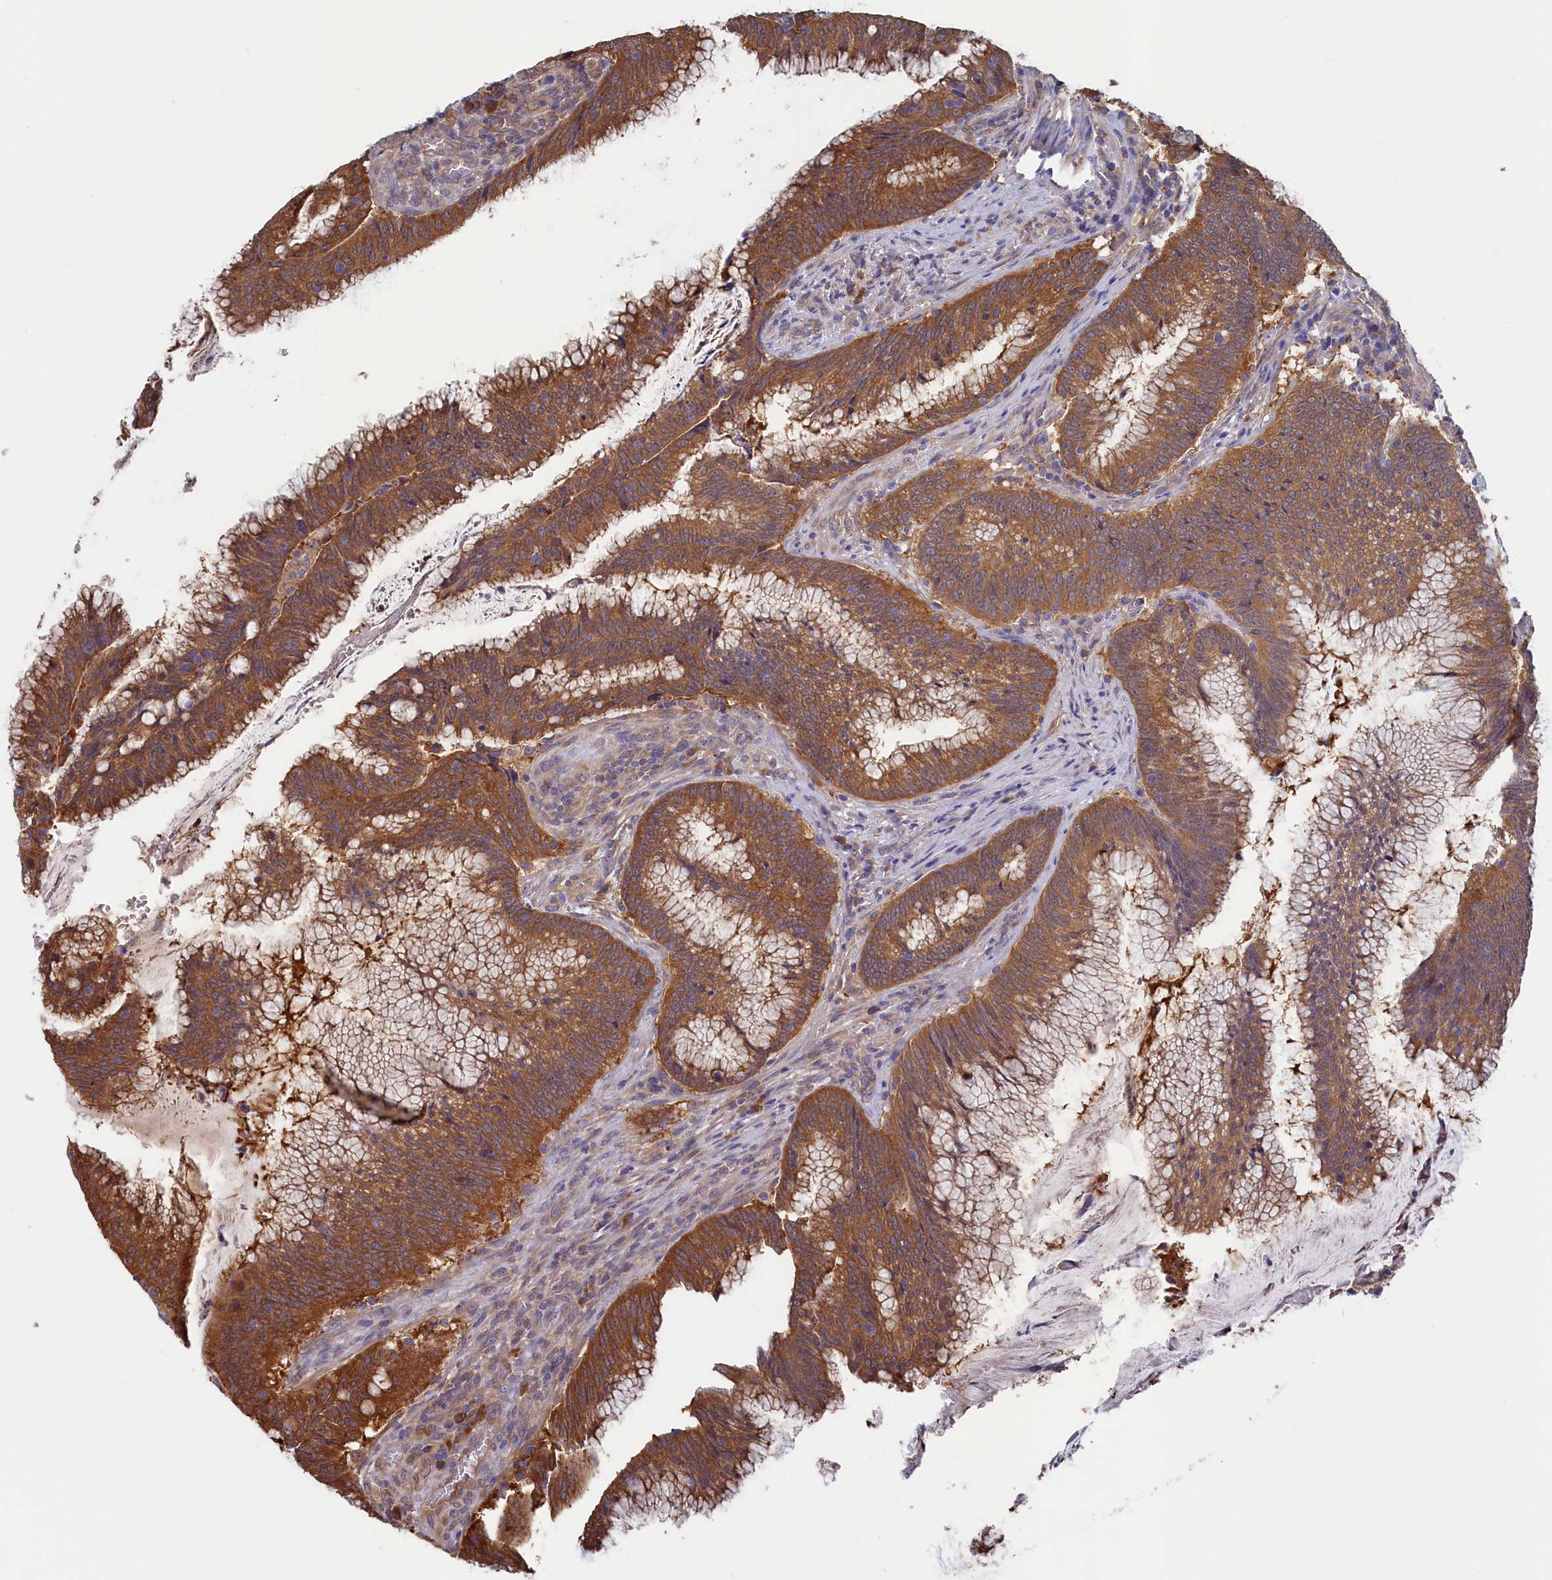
{"staining": {"intensity": "moderate", "quantity": ">75%", "location": "cytoplasmic/membranous"}, "tissue": "colorectal cancer", "cell_type": "Tumor cells", "image_type": "cancer", "snomed": [{"axis": "morphology", "description": "Adenocarcinoma, NOS"}, {"axis": "topography", "description": "Rectum"}], "caption": "IHC staining of colorectal cancer (adenocarcinoma), which displays medium levels of moderate cytoplasmic/membranous staining in about >75% of tumor cells indicating moderate cytoplasmic/membranous protein staining. The staining was performed using DAB (brown) for protein detection and nuclei were counterstained in hematoxylin (blue).", "gene": "SYNDIG1L", "patient": {"sex": "female", "age": 77}}